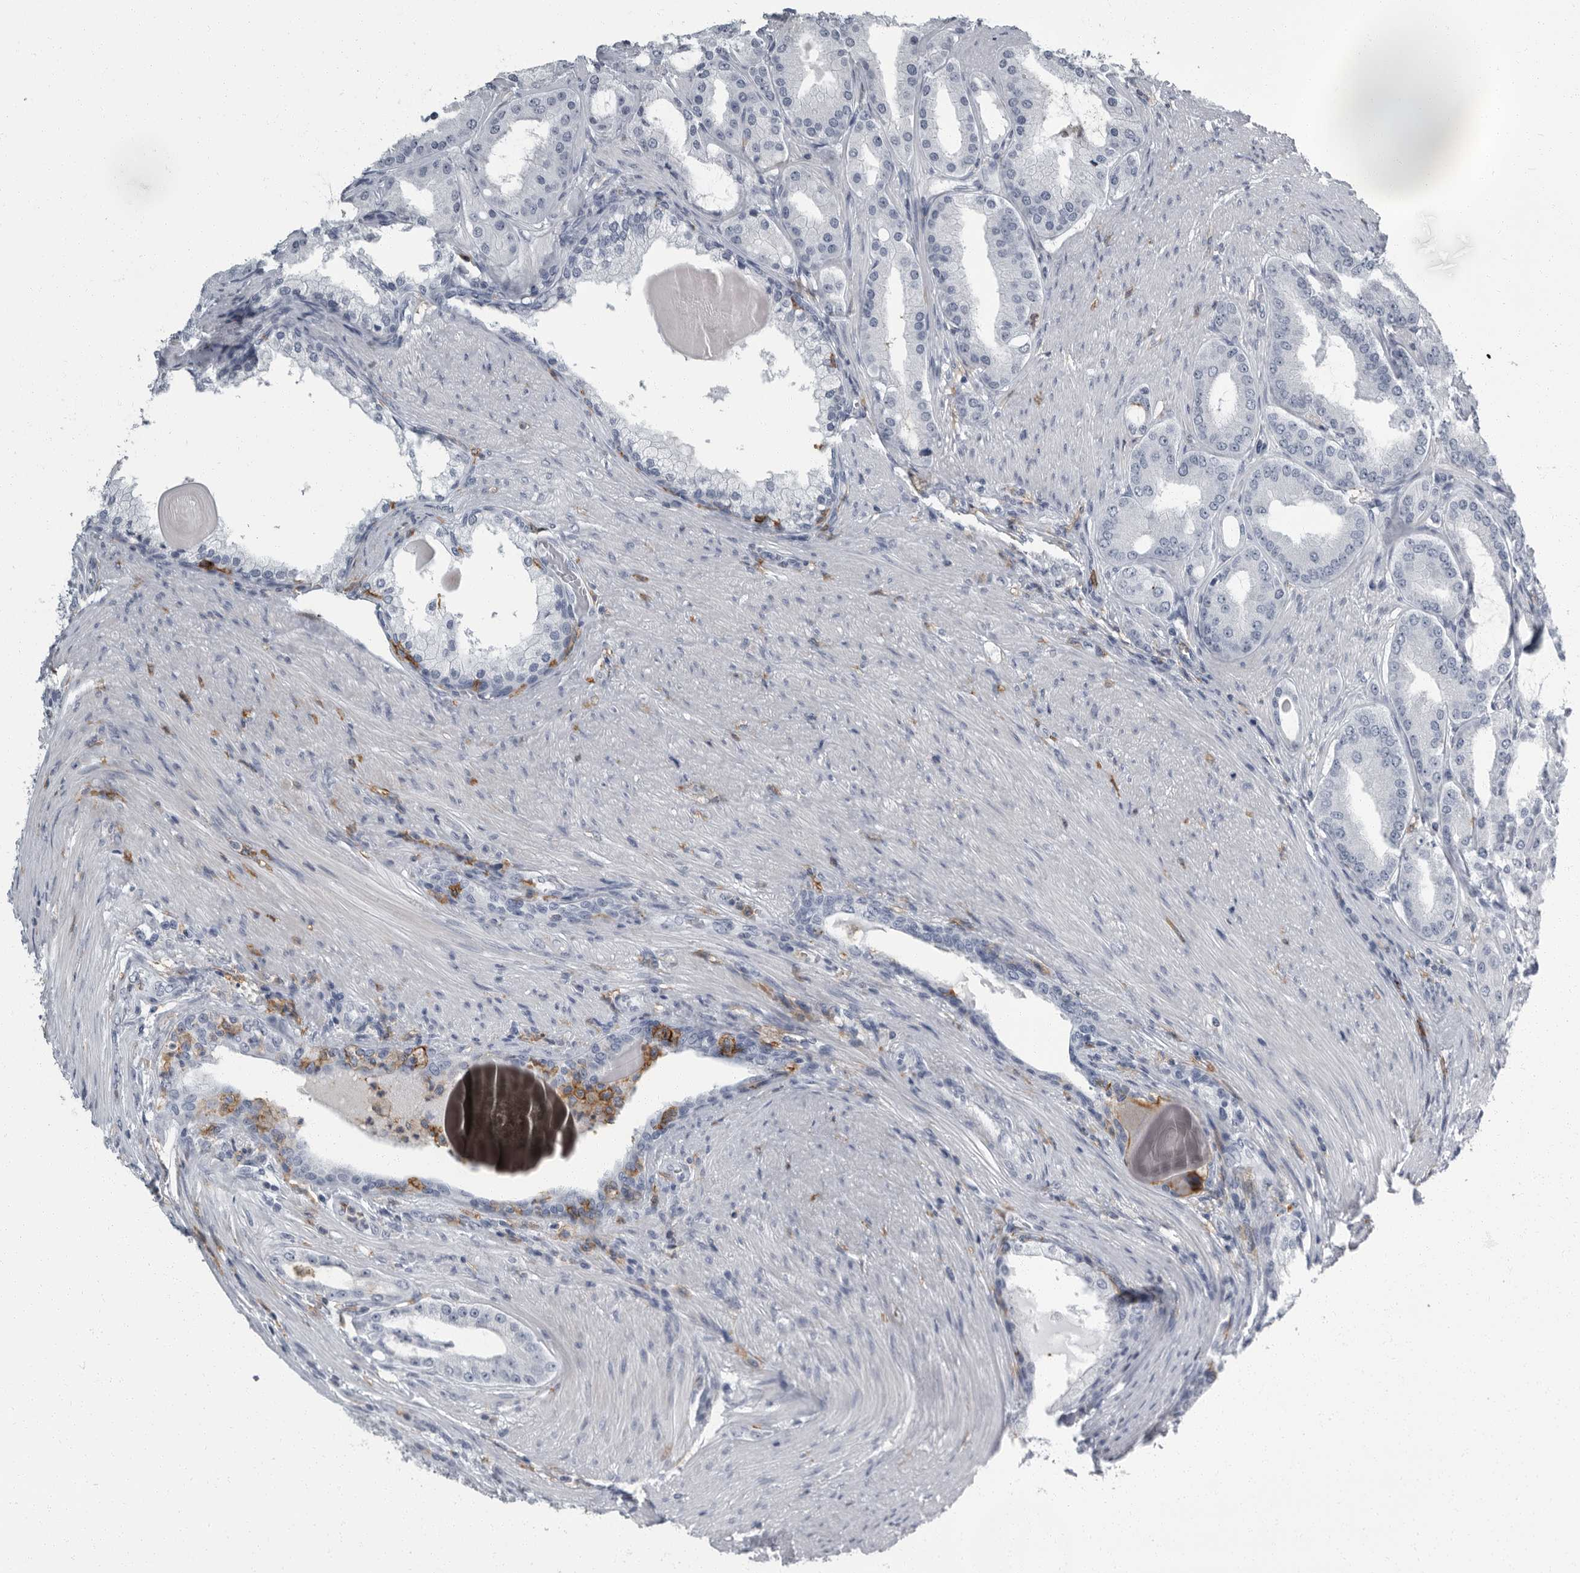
{"staining": {"intensity": "negative", "quantity": "none", "location": "none"}, "tissue": "prostate cancer", "cell_type": "Tumor cells", "image_type": "cancer", "snomed": [{"axis": "morphology", "description": "Adenocarcinoma, High grade"}, {"axis": "topography", "description": "Prostate"}], "caption": "Immunohistochemistry image of neoplastic tissue: prostate cancer stained with DAB (3,3'-diaminobenzidine) demonstrates no significant protein positivity in tumor cells. (Immunohistochemistry (ihc), brightfield microscopy, high magnification).", "gene": "FCER1G", "patient": {"sex": "male", "age": 60}}